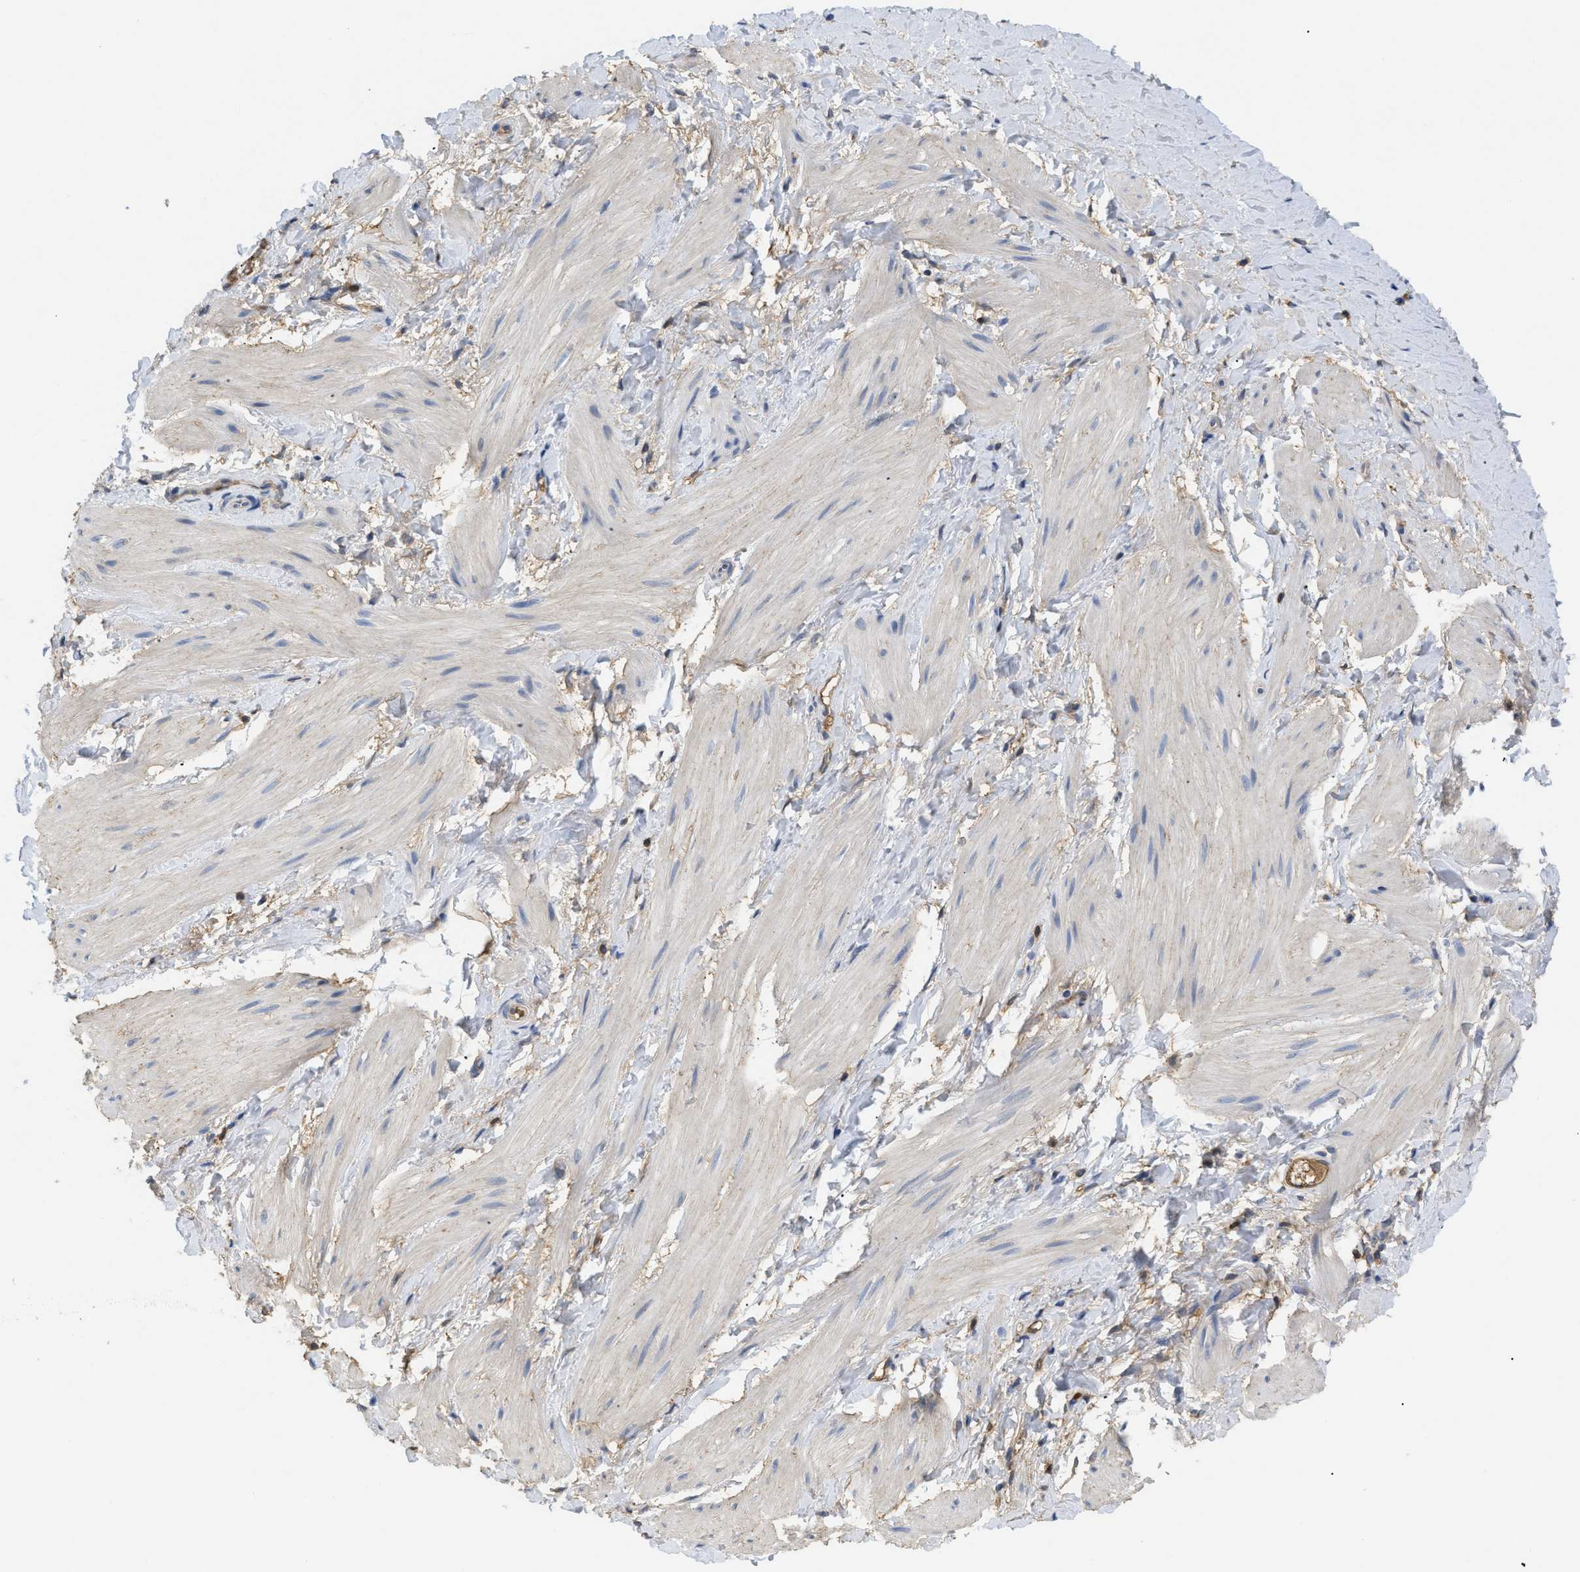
{"staining": {"intensity": "negative", "quantity": "none", "location": "none"}, "tissue": "smooth muscle", "cell_type": "Smooth muscle cells", "image_type": "normal", "snomed": [{"axis": "morphology", "description": "Normal tissue, NOS"}, {"axis": "topography", "description": "Smooth muscle"}], "caption": "IHC micrograph of unremarkable smooth muscle: human smooth muscle stained with DAB exhibits no significant protein staining in smooth muscle cells.", "gene": "ANXA4", "patient": {"sex": "male", "age": 16}}